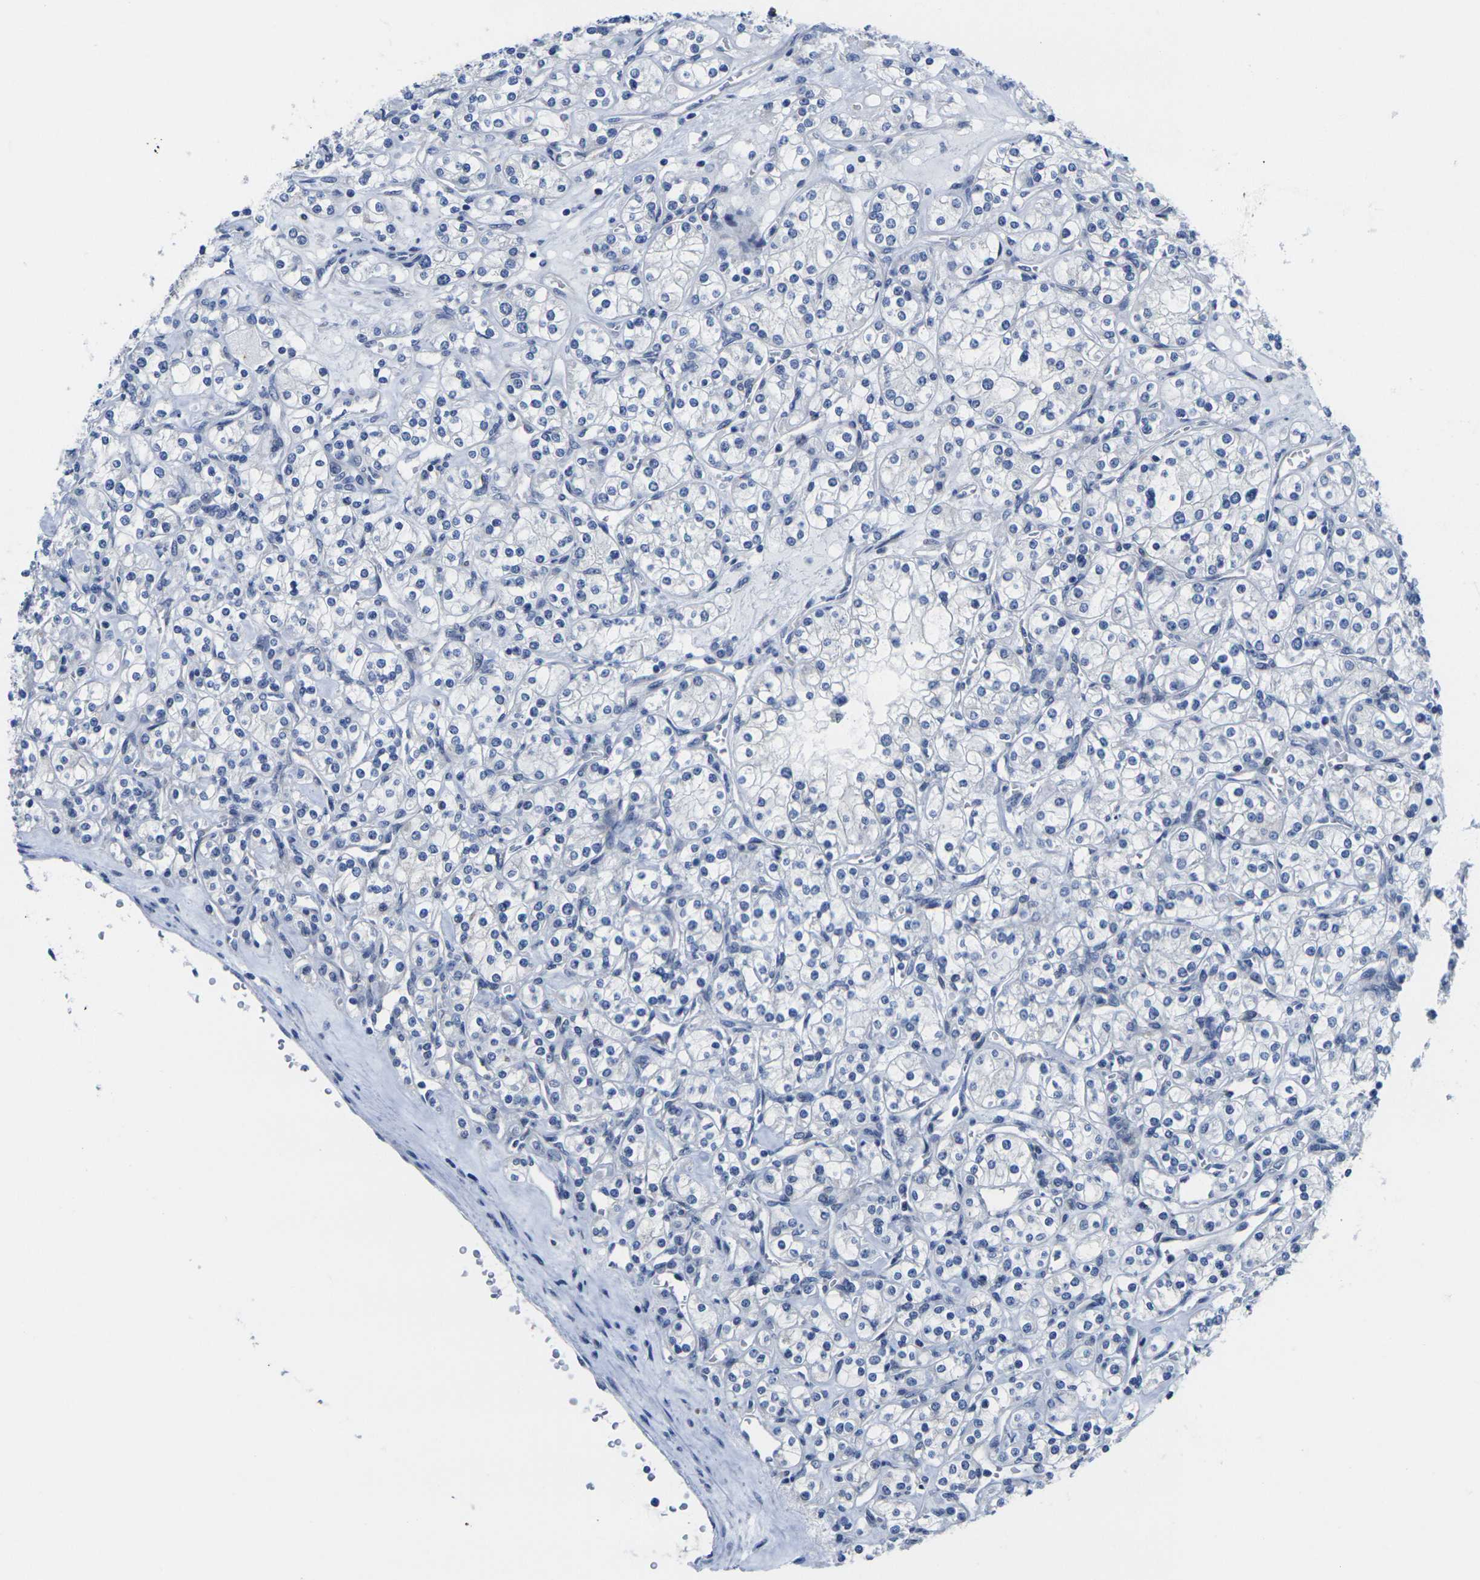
{"staining": {"intensity": "negative", "quantity": "none", "location": "none"}, "tissue": "renal cancer", "cell_type": "Tumor cells", "image_type": "cancer", "snomed": [{"axis": "morphology", "description": "Adenocarcinoma, NOS"}, {"axis": "topography", "description": "Kidney"}], "caption": "This is a histopathology image of immunohistochemistry staining of renal cancer (adenocarcinoma), which shows no positivity in tumor cells.", "gene": "CRK", "patient": {"sex": "male", "age": 77}}